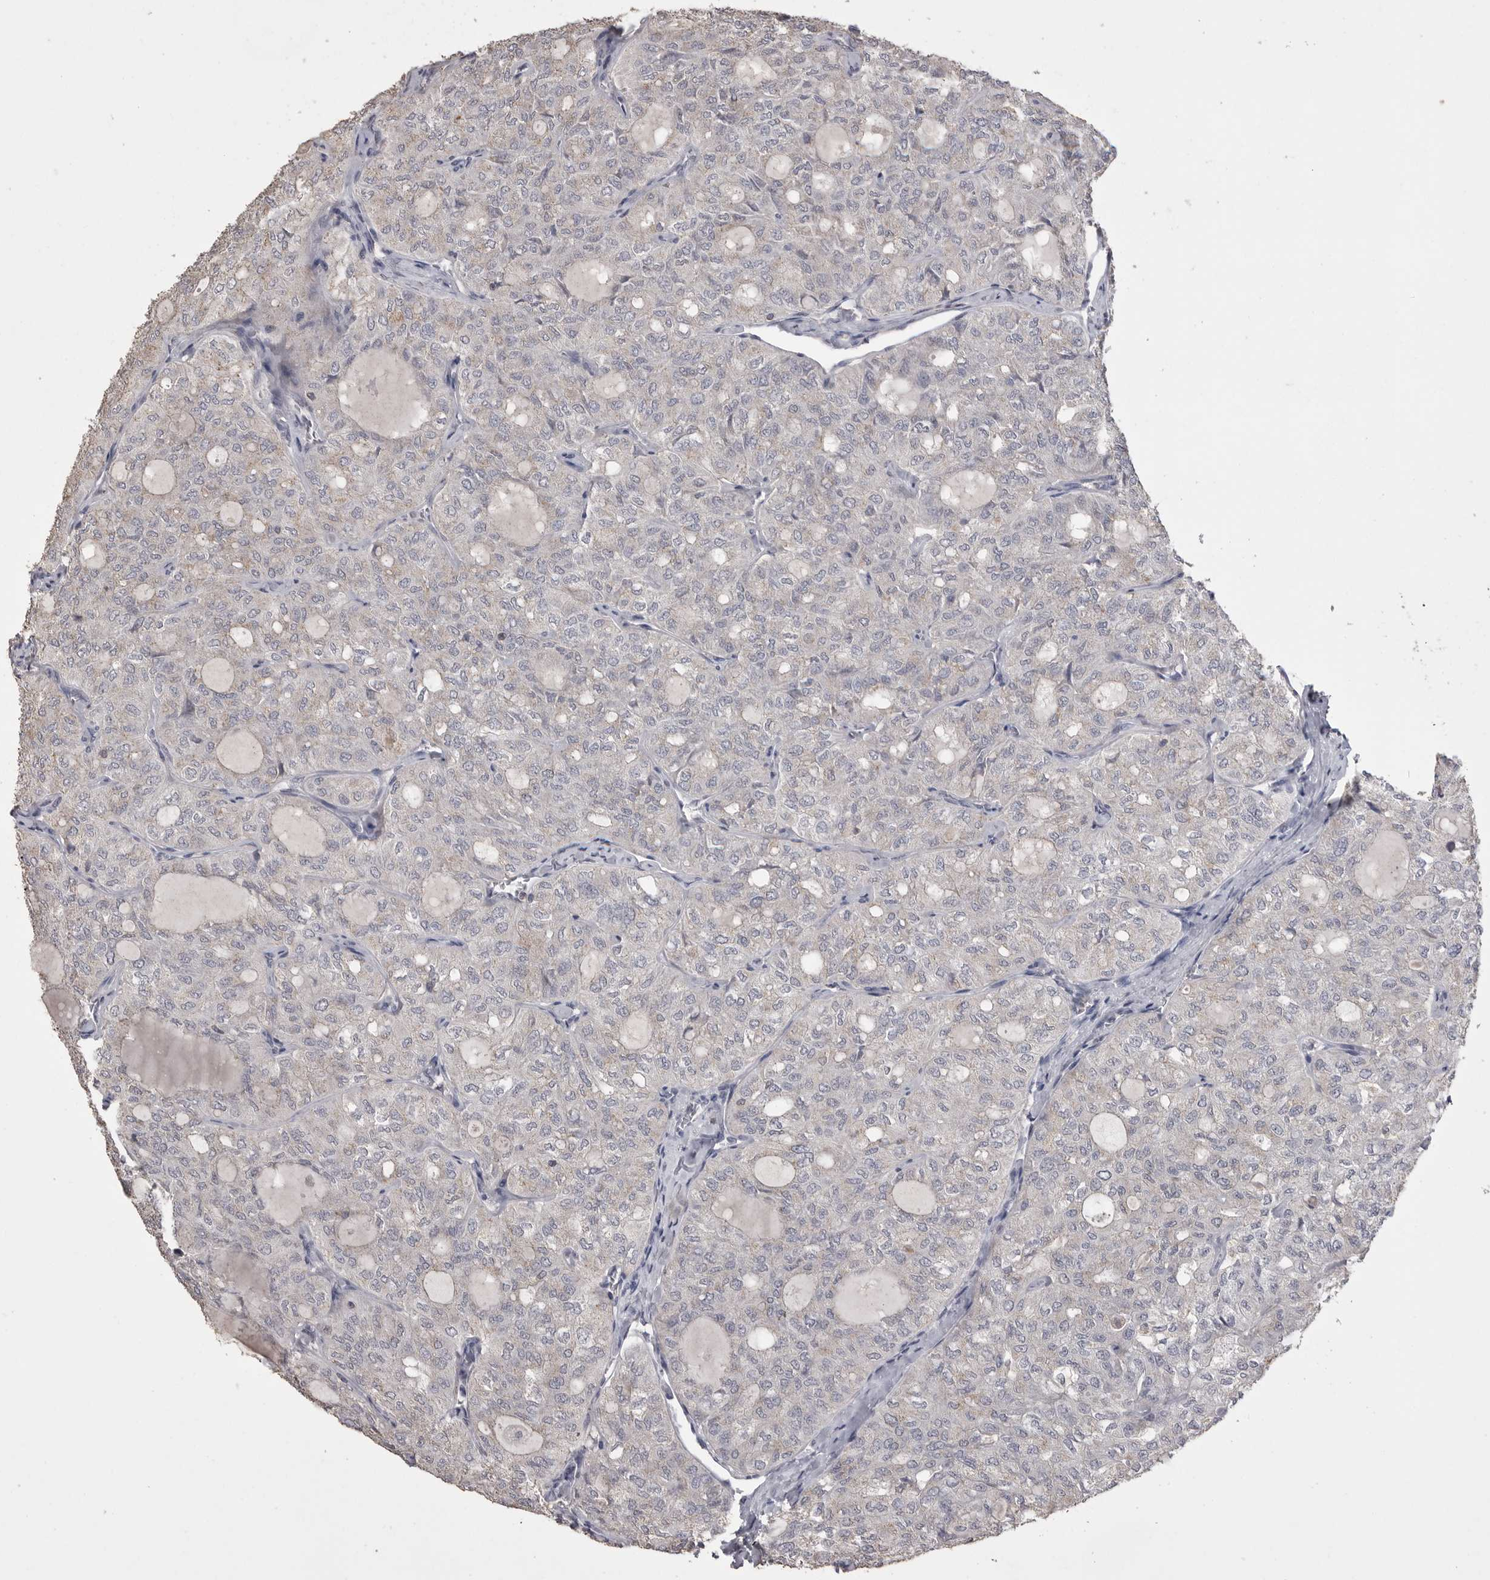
{"staining": {"intensity": "negative", "quantity": "none", "location": "none"}, "tissue": "thyroid cancer", "cell_type": "Tumor cells", "image_type": "cancer", "snomed": [{"axis": "morphology", "description": "Follicular adenoma carcinoma, NOS"}, {"axis": "topography", "description": "Thyroid gland"}], "caption": "Tumor cells show no significant protein positivity in thyroid cancer (follicular adenoma carcinoma).", "gene": "MMP7", "patient": {"sex": "male", "age": 75}}